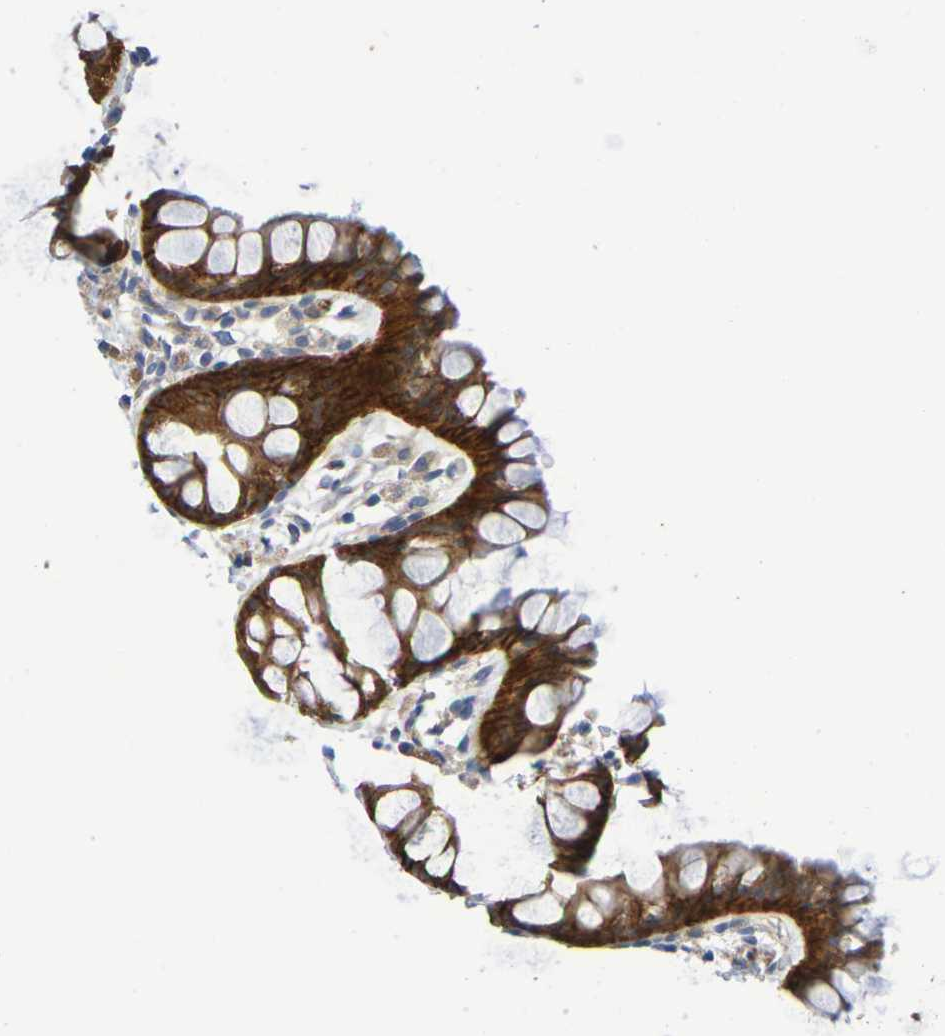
{"staining": {"intensity": "negative", "quantity": "none", "location": "none"}, "tissue": "colon", "cell_type": "Endothelial cells", "image_type": "normal", "snomed": [{"axis": "morphology", "description": "Normal tissue, NOS"}, {"axis": "topography", "description": "Colon"}], "caption": "This micrograph is of unremarkable colon stained with immunohistochemistry to label a protein in brown with the nuclei are counter-stained blue. There is no expression in endothelial cells.", "gene": "SDC4", "patient": {"sex": "female", "age": 55}}